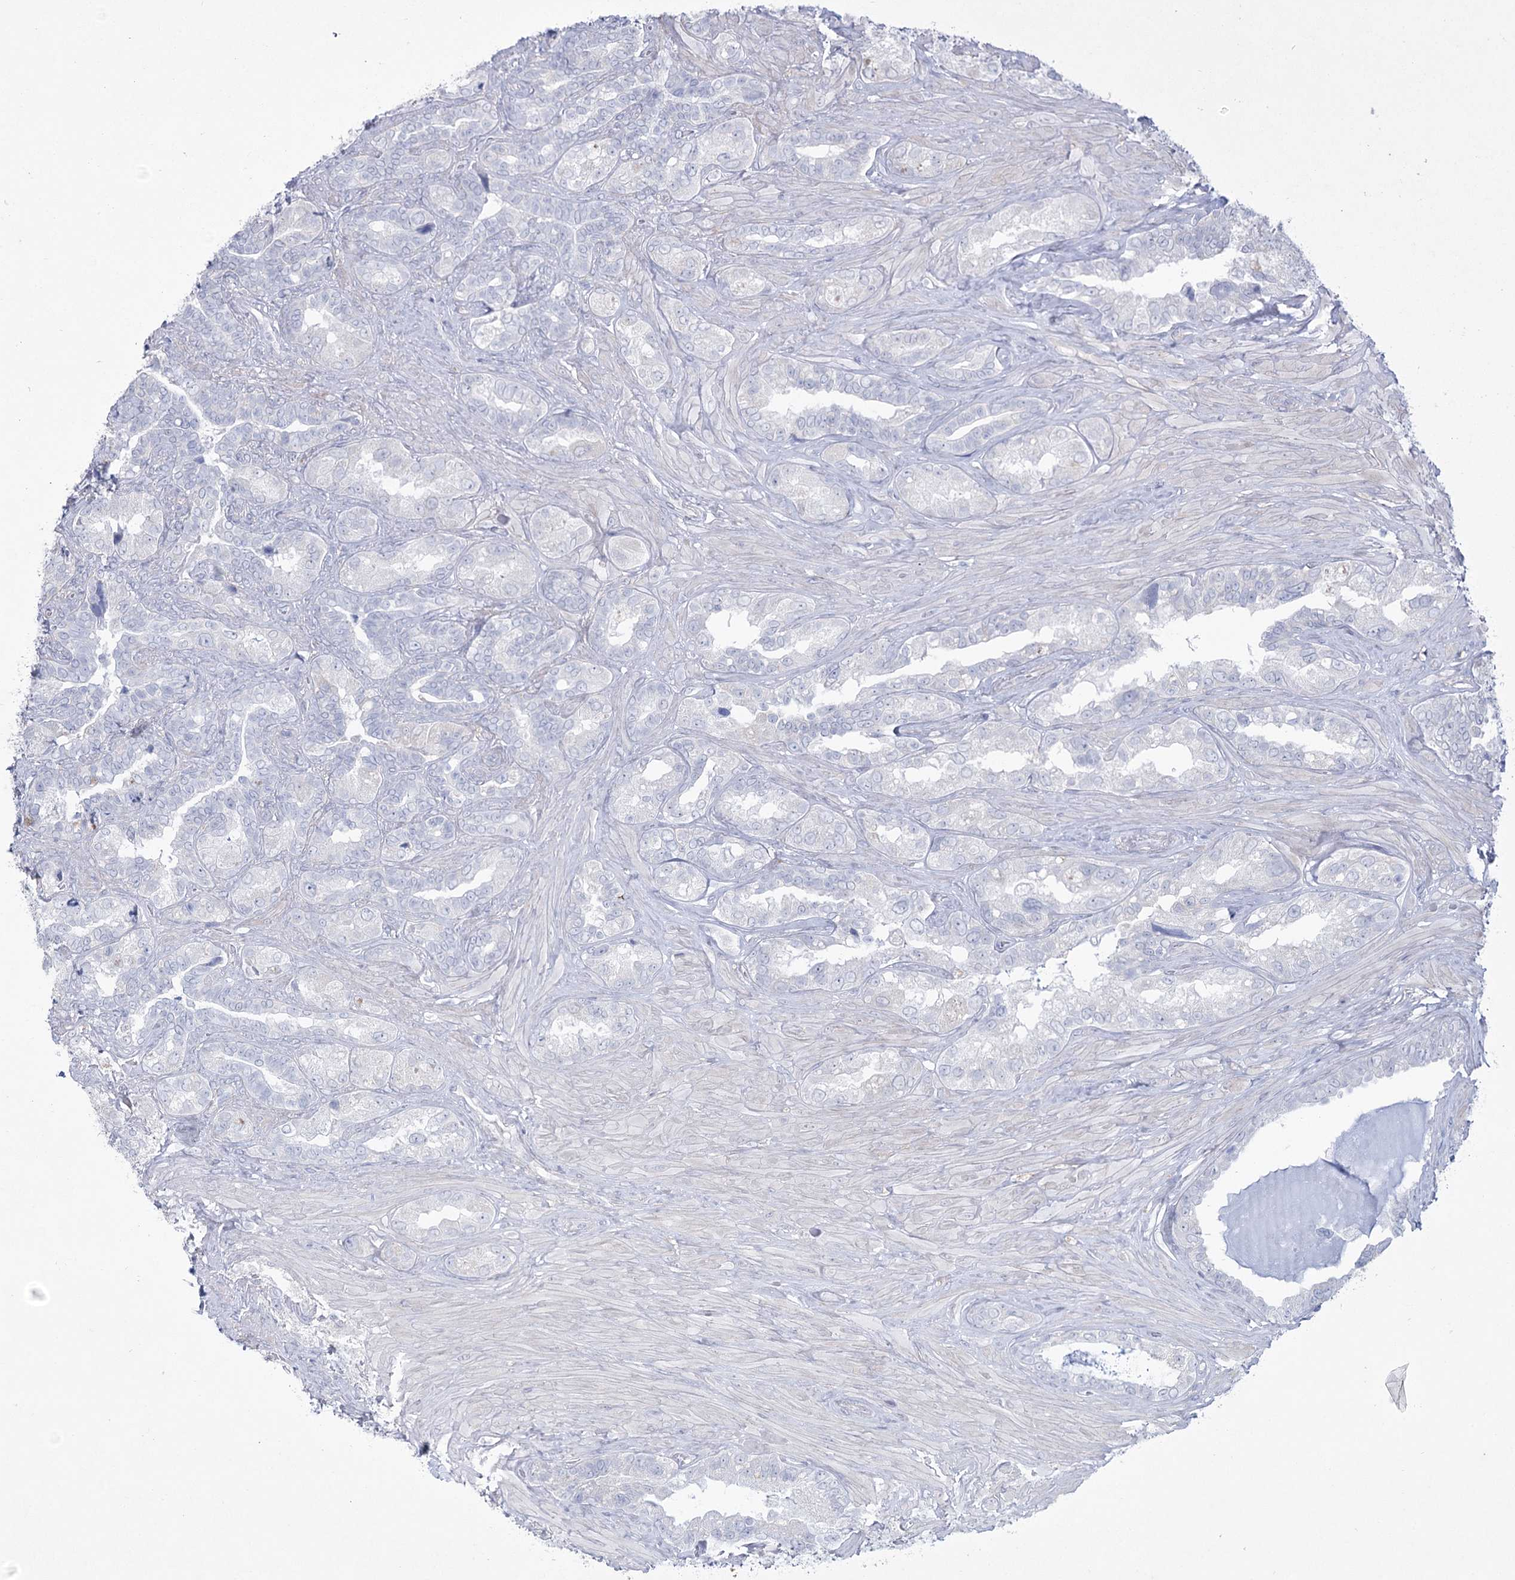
{"staining": {"intensity": "negative", "quantity": "none", "location": "none"}, "tissue": "seminal vesicle", "cell_type": "Glandular cells", "image_type": "normal", "snomed": [{"axis": "morphology", "description": "Normal tissue, NOS"}, {"axis": "topography", "description": "Seminal veicle"}, {"axis": "topography", "description": "Peripheral nerve tissue"}], "caption": "A high-resolution micrograph shows IHC staining of unremarkable seminal vesicle, which reveals no significant staining in glandular cells. Brightfield microscopy of immunohistochemistry stained with DAB (3,3'-diaminobenzidine) (brown) and hematoxylin (blue), captured at high magnification.", "gene": "CCDC88A", "patient": {"sex": "male", "age": 67}}